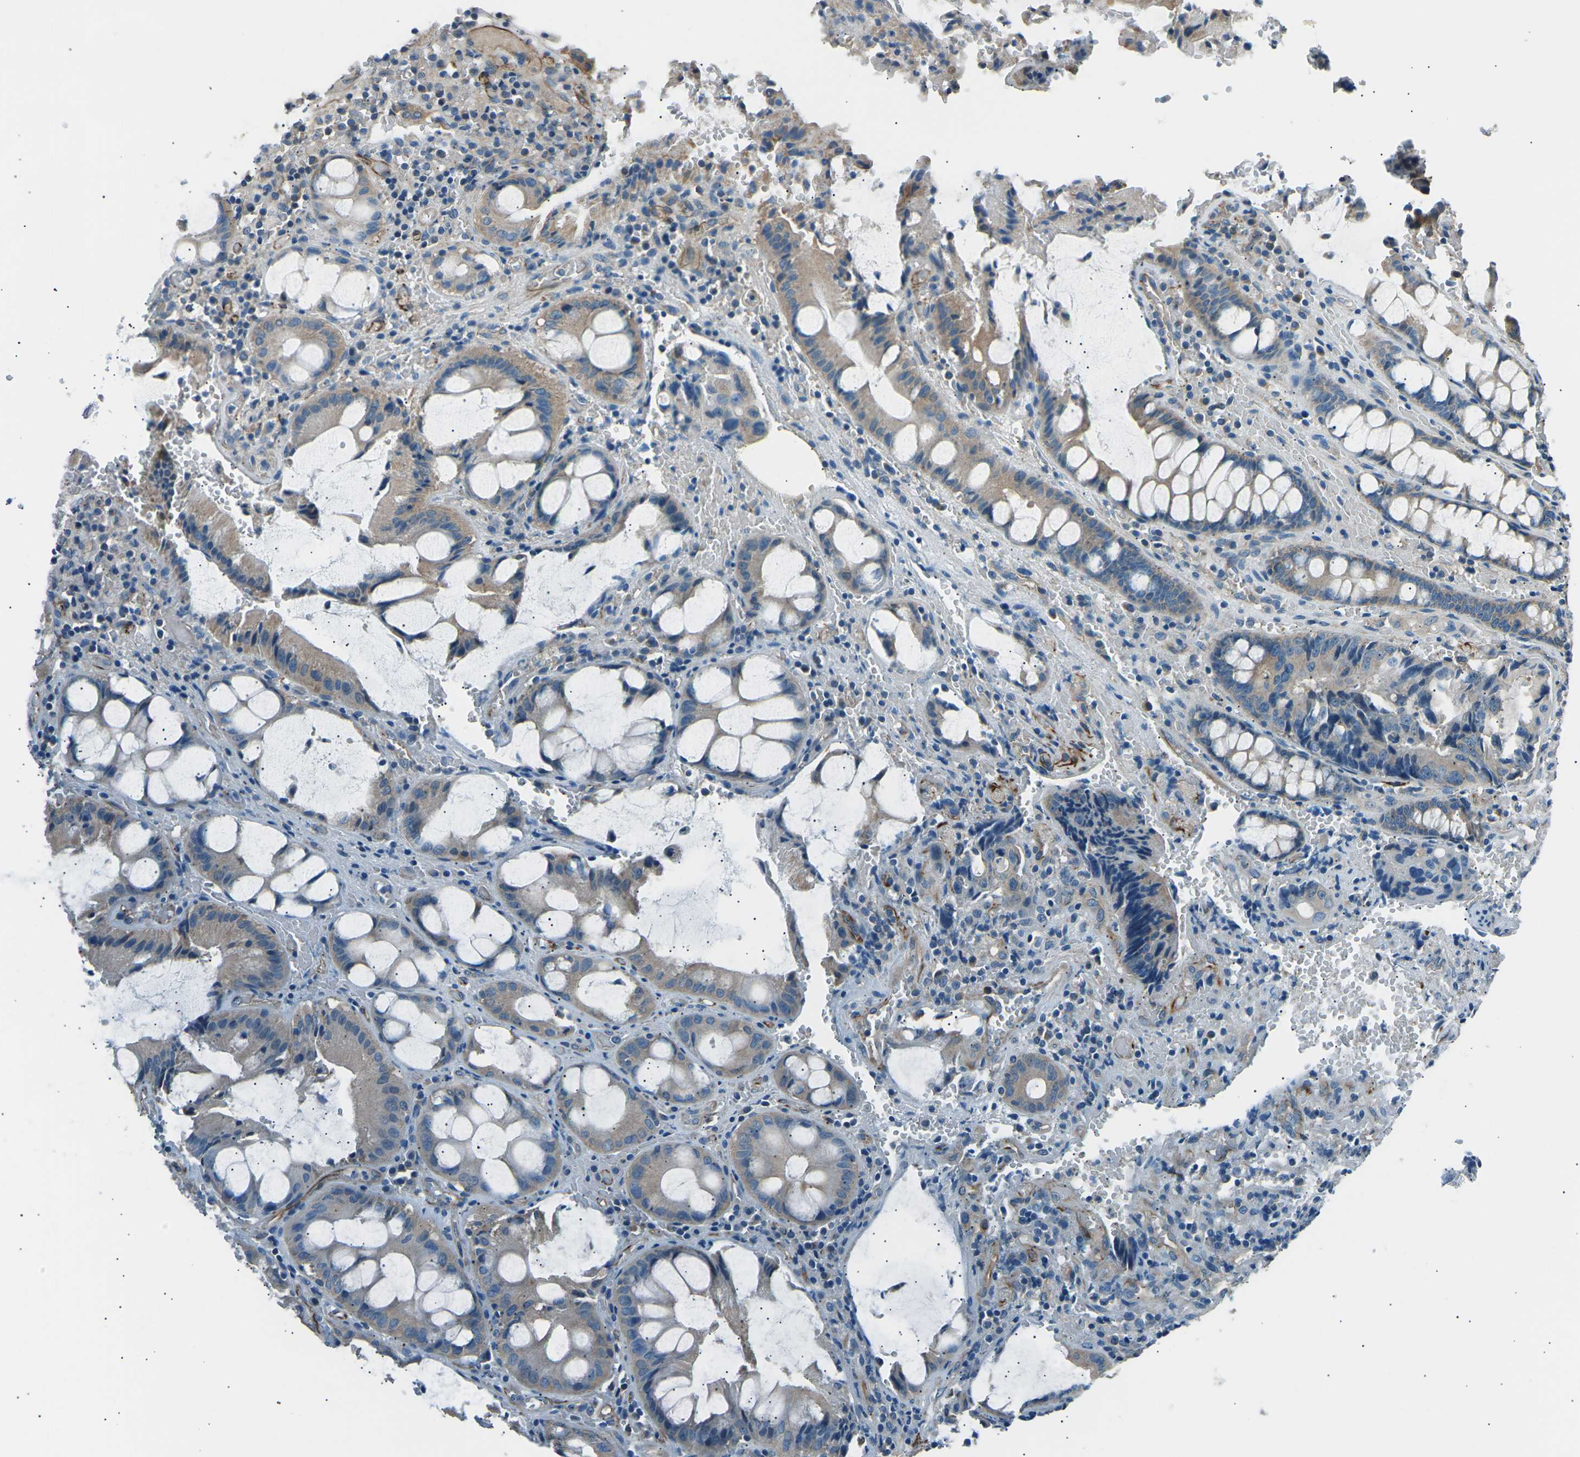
{"staining": {"intensity": "weak", "quantity": "<25%", "location": "cytoplasmic/membranous"}, "tissue": "colorectal cancer", "cell_type": "Tumor cells", "image_type": "cancer", "snomed": [{"axis": "morphology", "description": "Adenocarcinoma, NOS"}, {"axis": "topography", "description": "Colon"}], "caption": "This is a image of immunohistochemistry staining of colorectal cancer (adenocarcinoma), which shows no positivity in tumor cells. (Stains: DAB IHC with hematoxylin counter stain, Microscopy: brightfield microscopy at high magnification).", "gene": "SLK", "patient": {"sex": "female", "age": 57}}